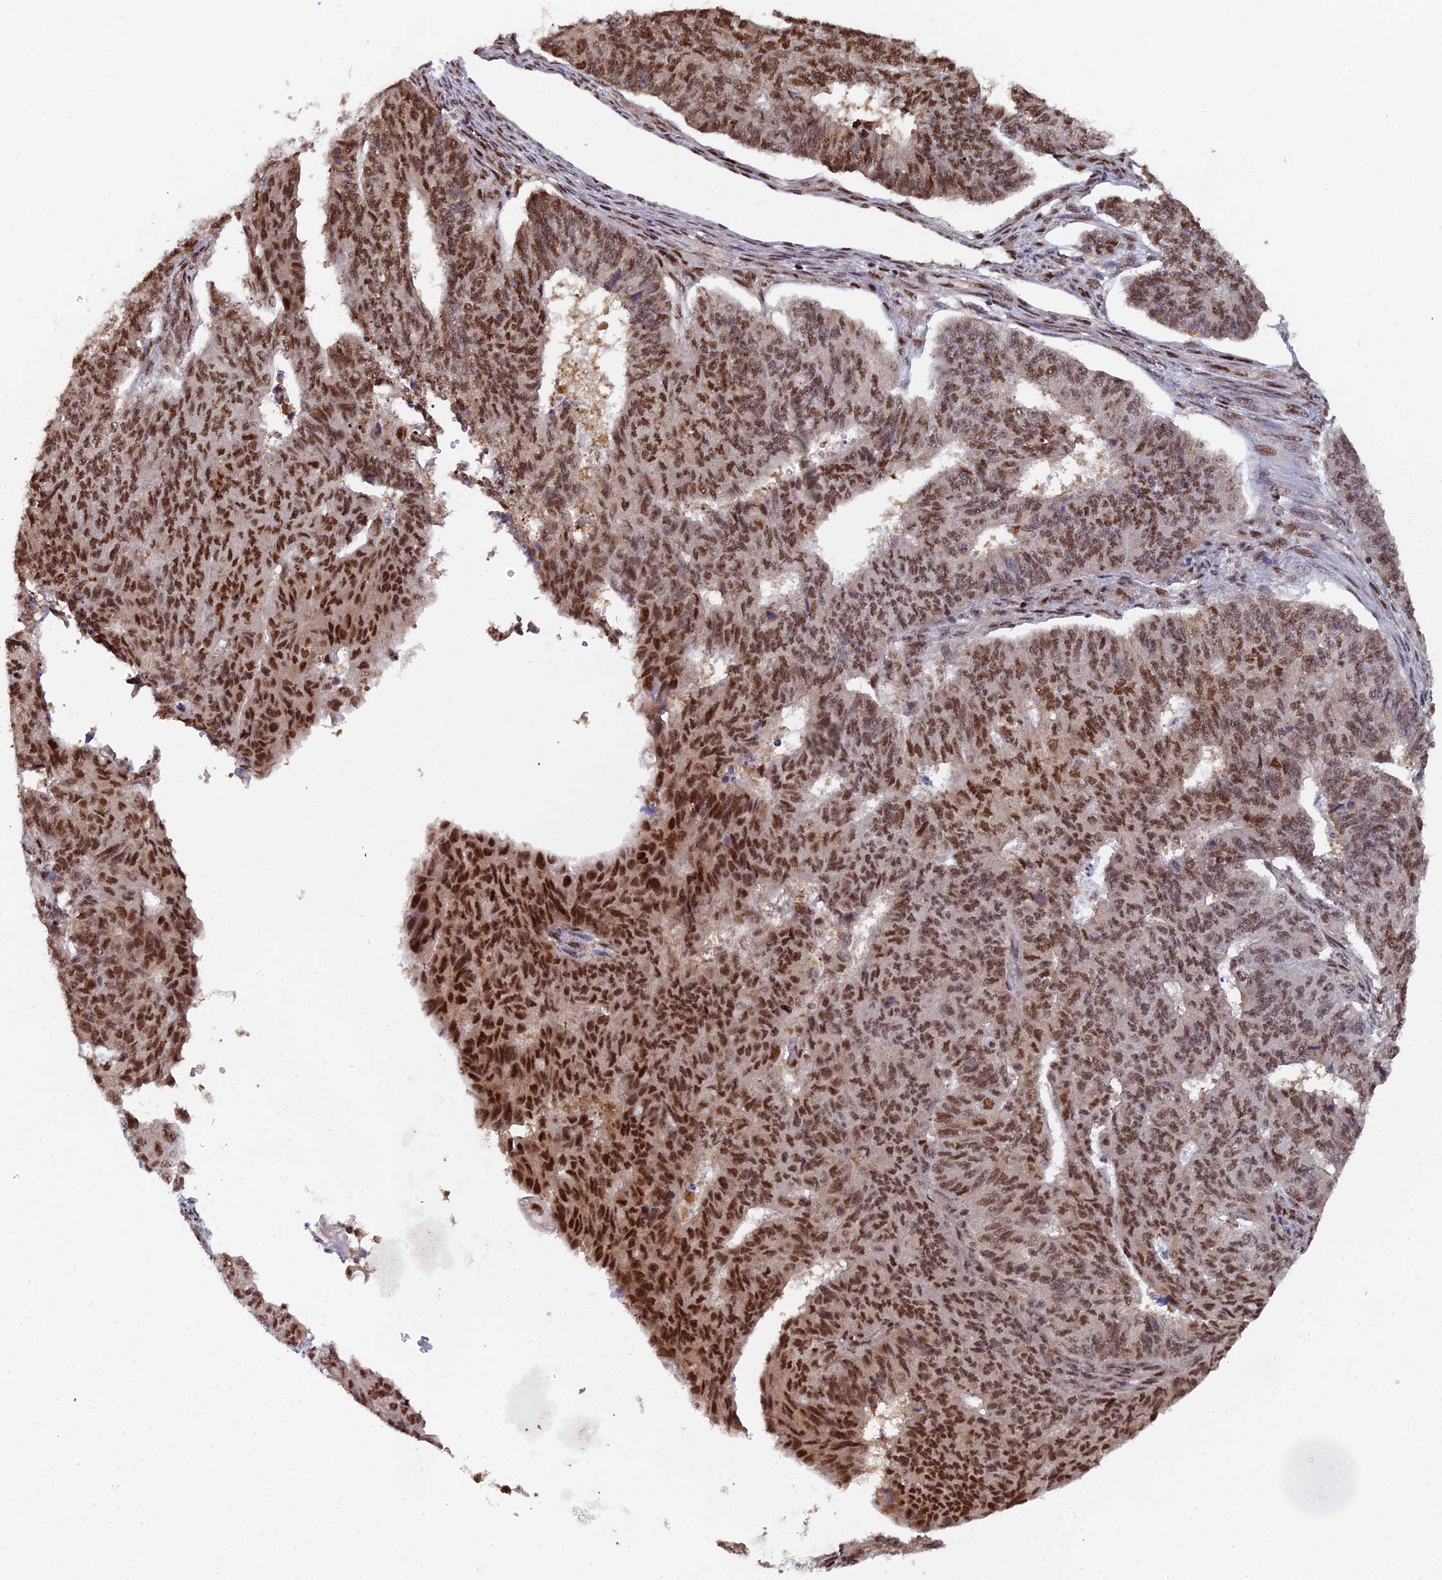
{"staining": {"intensity": "strong", "quantity": ">75%", "location": "nuclear"}, "tissue": "endometrial cancer", "cell_type": "Tumor cells", "image_type": "cancer", "snomed": [{"axis": "morphology", "description": "Adenocarcinoma, NOS"}, {"axis": "topography", "description": "Endometrium"}], "caption": "A brown stain labels strong nuclear staining of a protein in endometrial cancer tumor cells.", "gene": "TIFA", "patient": {"sex": "female", "age": 32}}